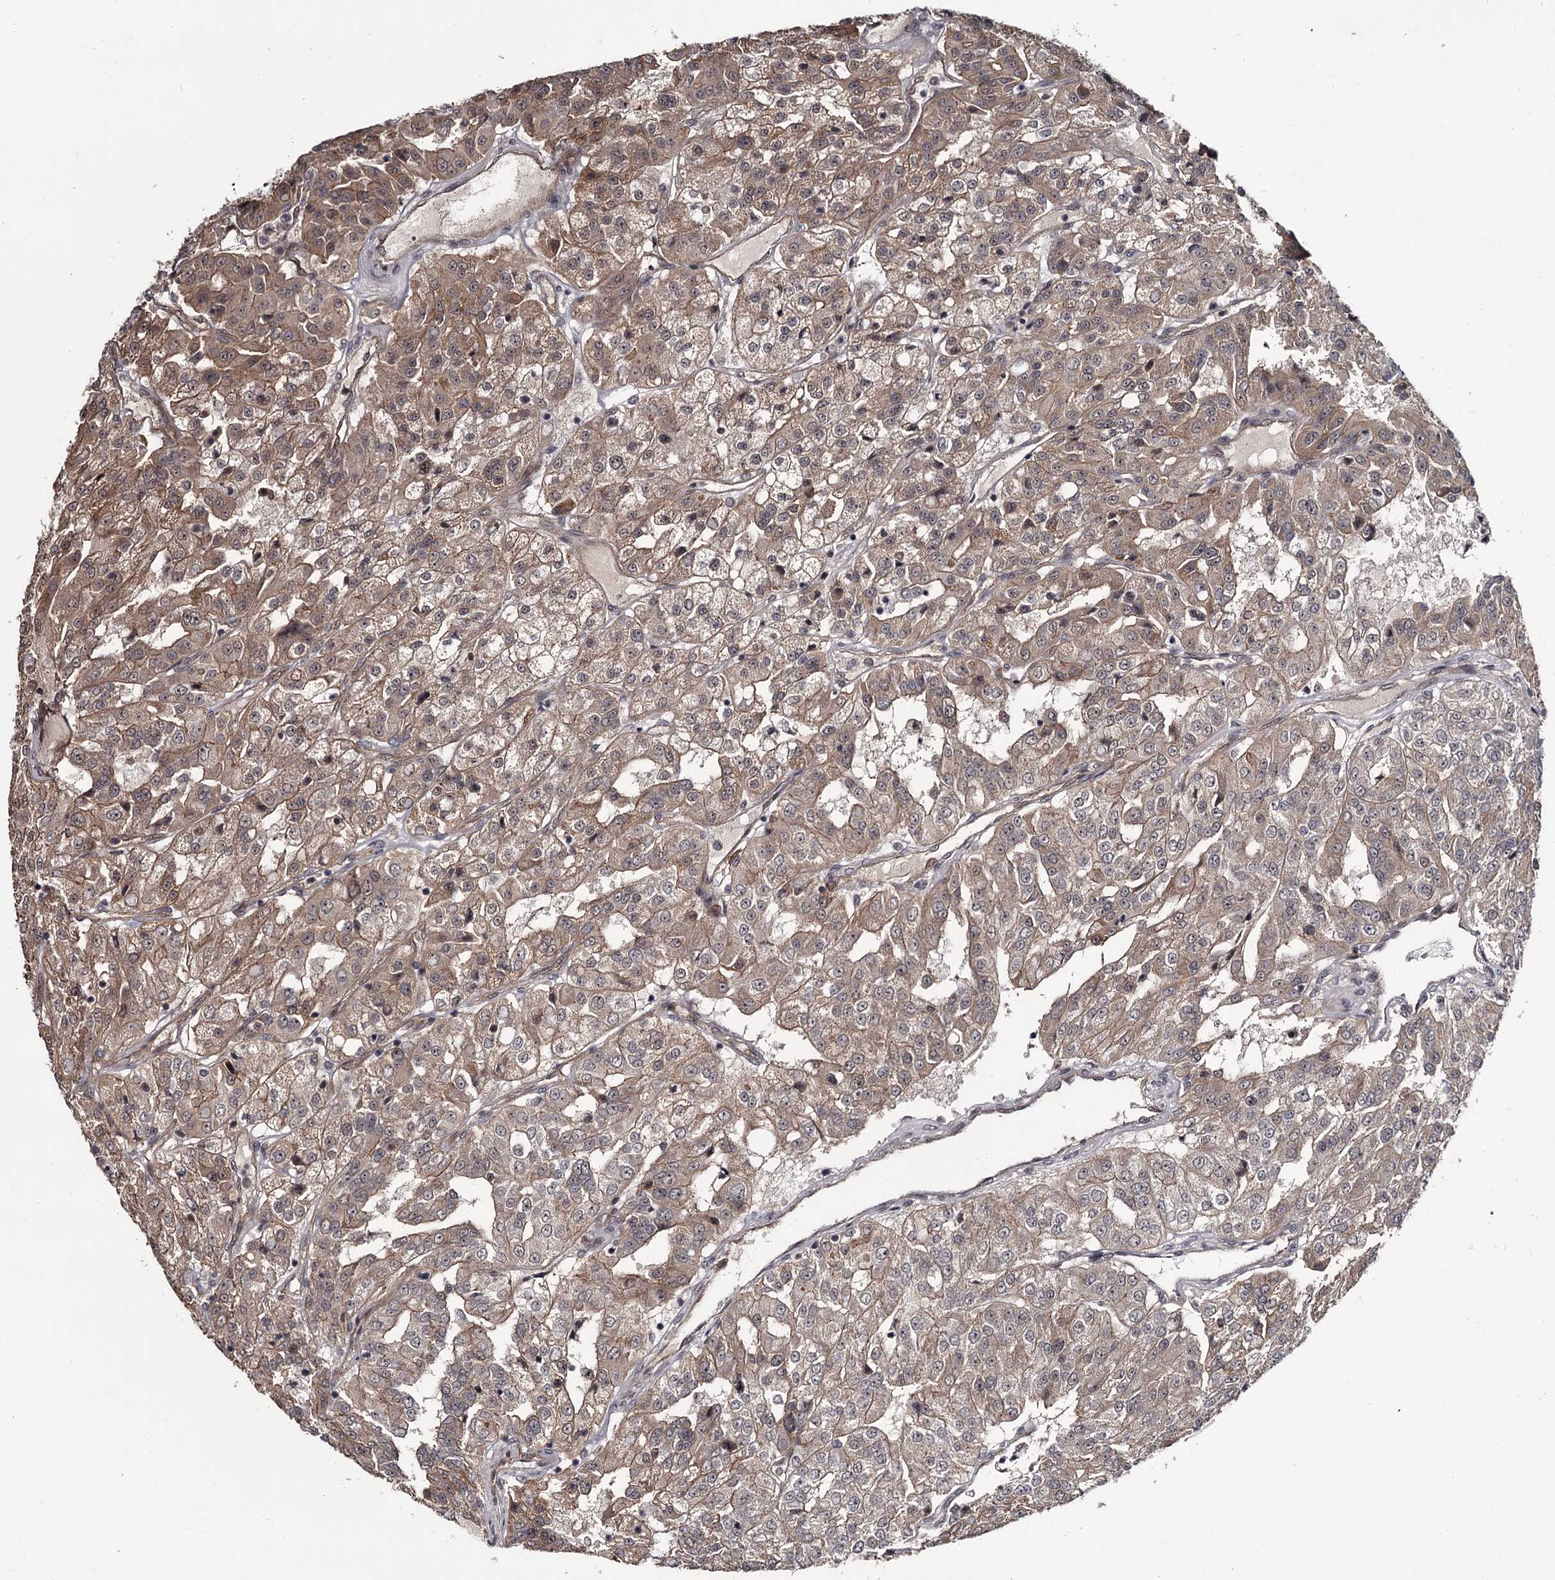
{"staining": {"intensity": "weak", "quantity": ">75%", "location": "cytoplasmic/membranous"}, "tissue": "renal cancer", "cell_type": "Tumor cells", "image_type": "cancer", "snomed": [{"axis": "morphology", "description": "Adenocarcinoma, NOS"}, {"axis": "topography", "description": "Kidney"}], "caption": "Renal cancer stained for a protein (brown) displays weak cytoplasmic/membranous positive expression in about >75% of tumor cells.", "gene": "CDC42EP2", "patient": {"sex": "female", "age": 63}}